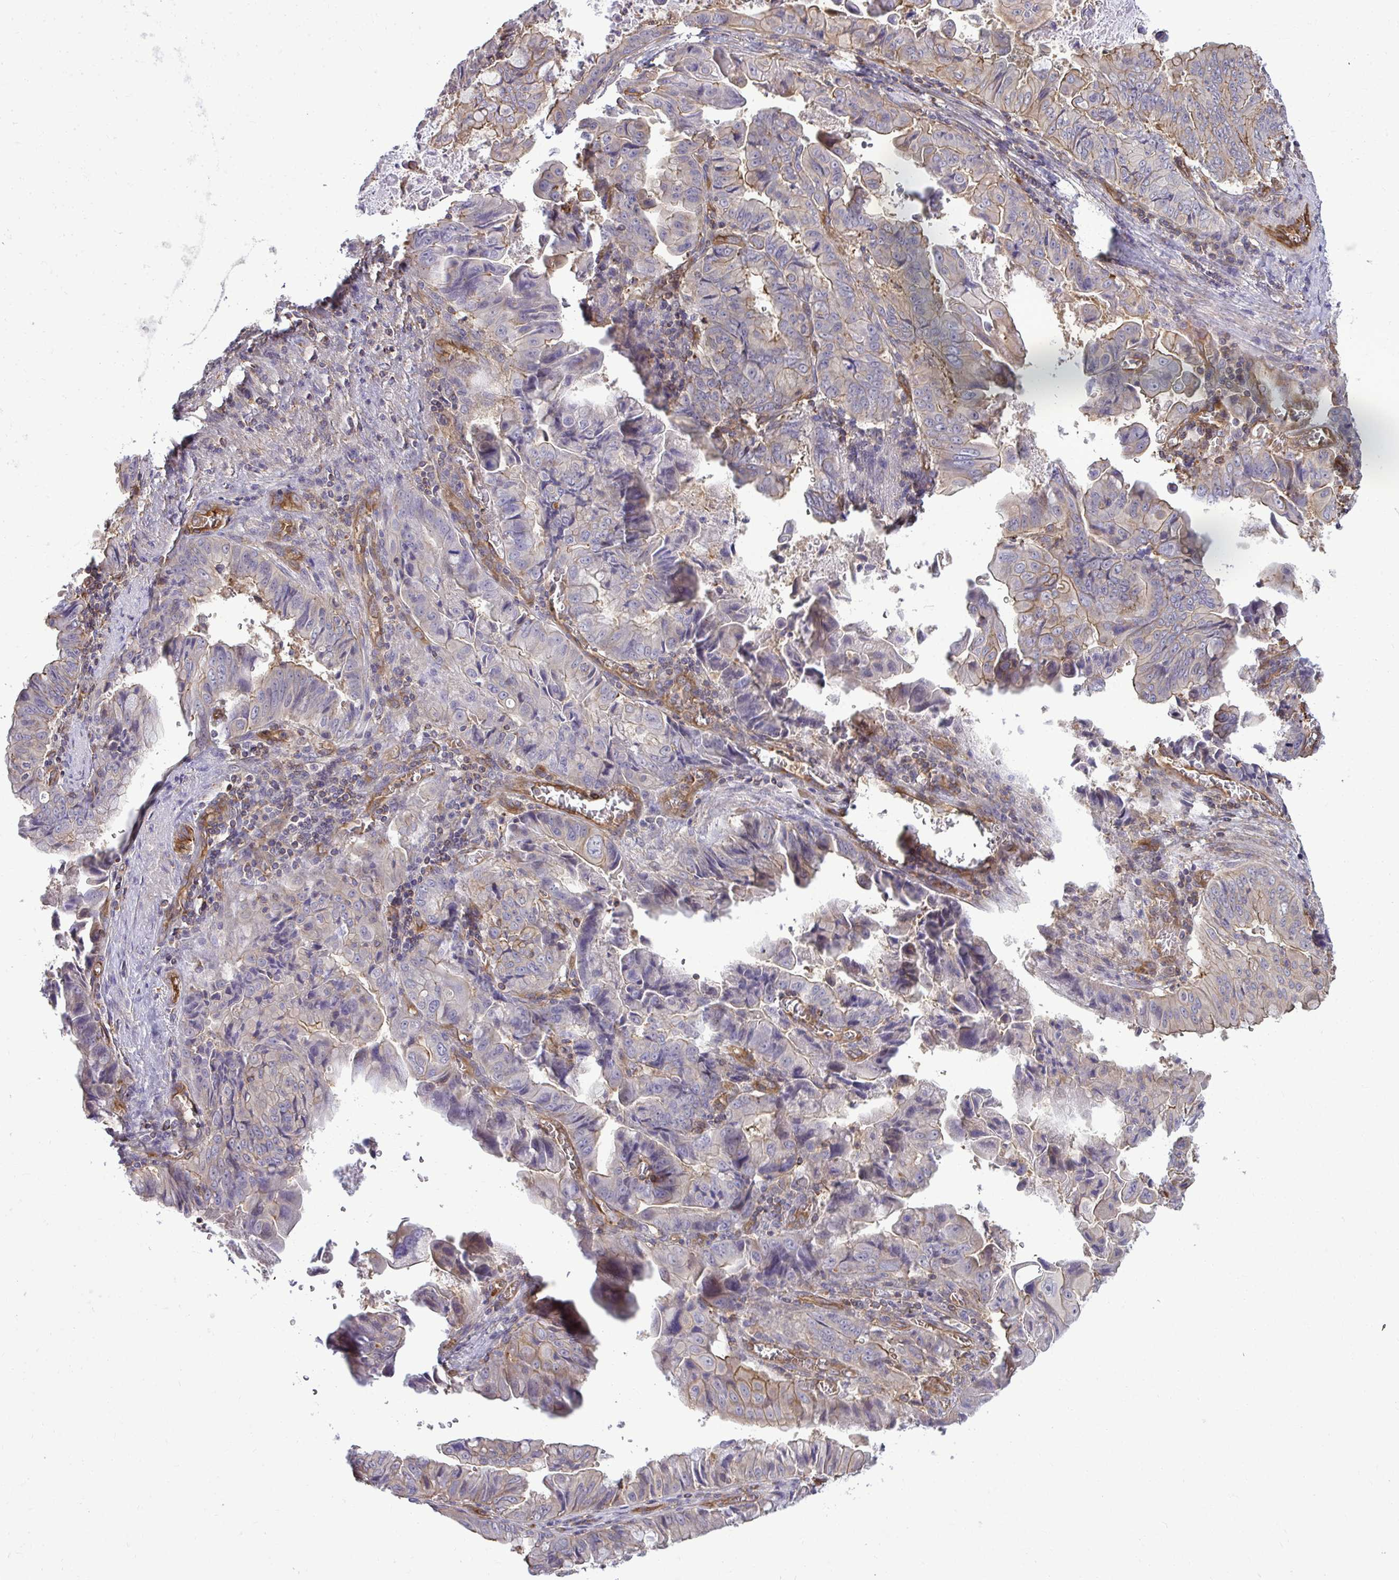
{"staining": {"intensity": "moderate", "quantity": "25%-75%", "location": "cytoplasmic/membranous"}, "tissue": "stomach cancer", "cell_type": "Tumor cells", "image_type": "cancer", "snomed": [{"axis": "morphology", "description": "Adenocarcinoma, NOS"}, {"axis": "topography", "description": "Stomach, upper"}], "caption": "Moderate cytoplasmic/membranous staining for a protein is seen in about 25%-75% of tumor cells of stomach cancer (adenocarcinoma) using immunohistochemistry (IHC).", "gene": "FUT10", "patient": {"sex": "male", "age": 80}}